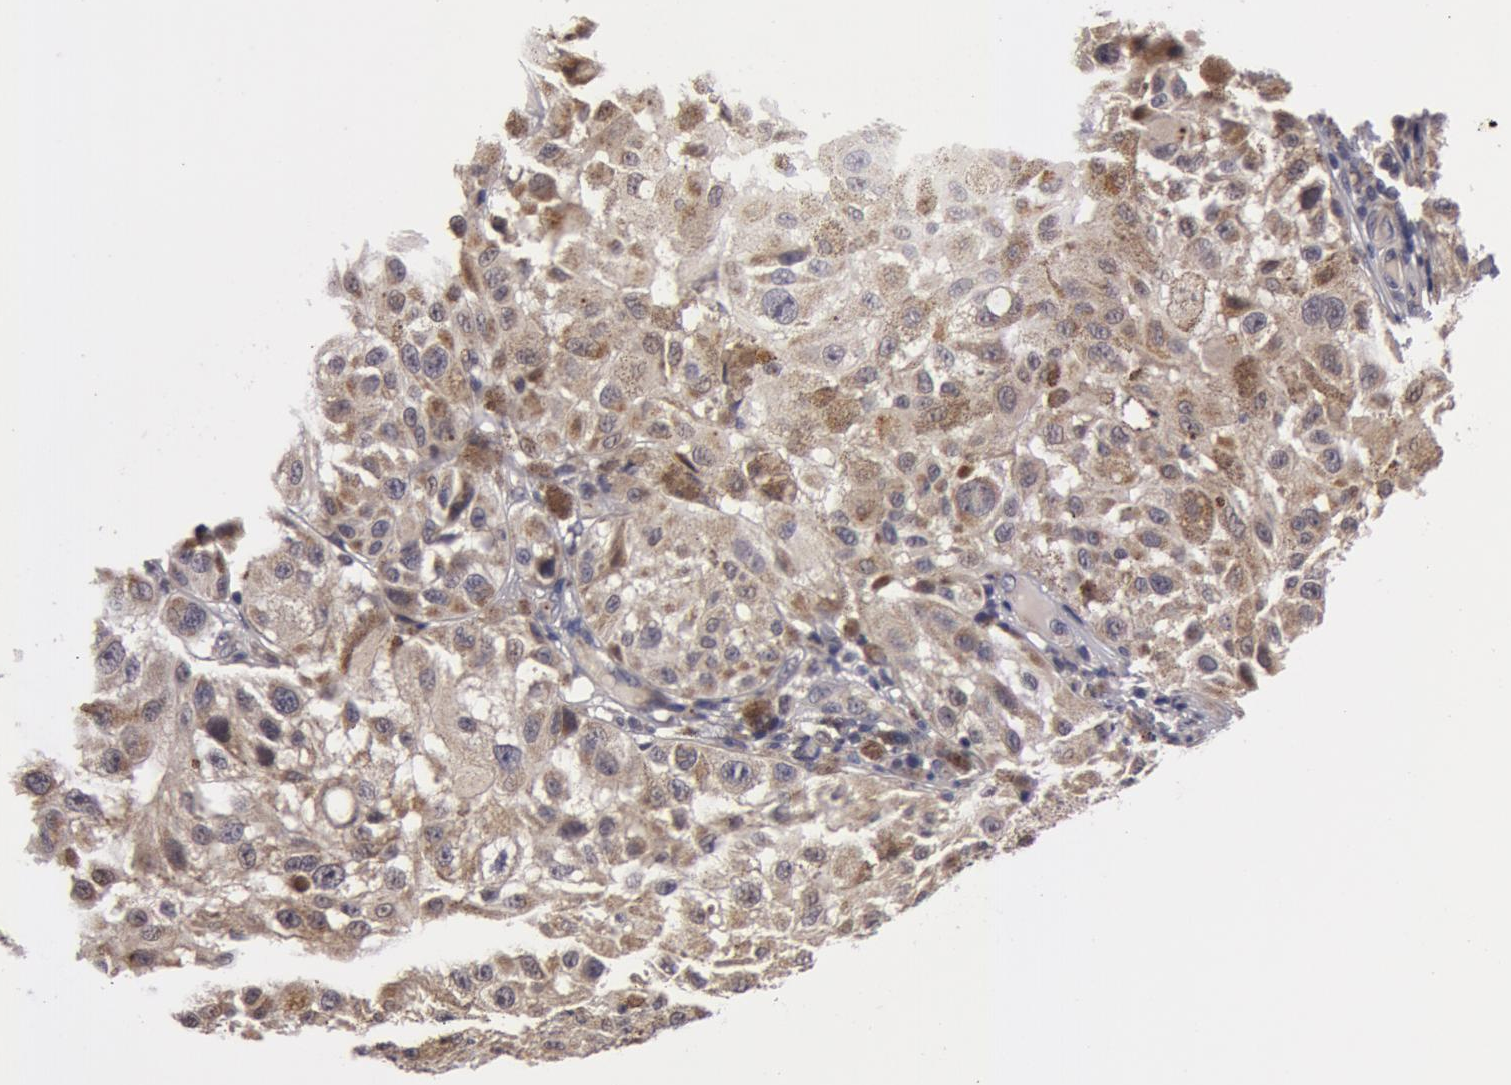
{"staining": {"intensity": "moderate", "quantity": "25%-75%", "location": "cytoplasmic/membranous"}, "tissue": "melanoma", "cell_type": "Tumor cells", "image_type": "cancer", "snomed": [{"axis": "morphology", "description": "Malignant melanoma, NOS"}, {"axis": "topography", "description": "Skin"}], "caption": "Immunohistochemistry of human malignant melanoma displays medium levels of moderate cytoplasmic/membranous staining in approximately 25%-75% of tumor cells.", "gene": "SYTL4", "patient": {"sex": "female", "age": 64}}